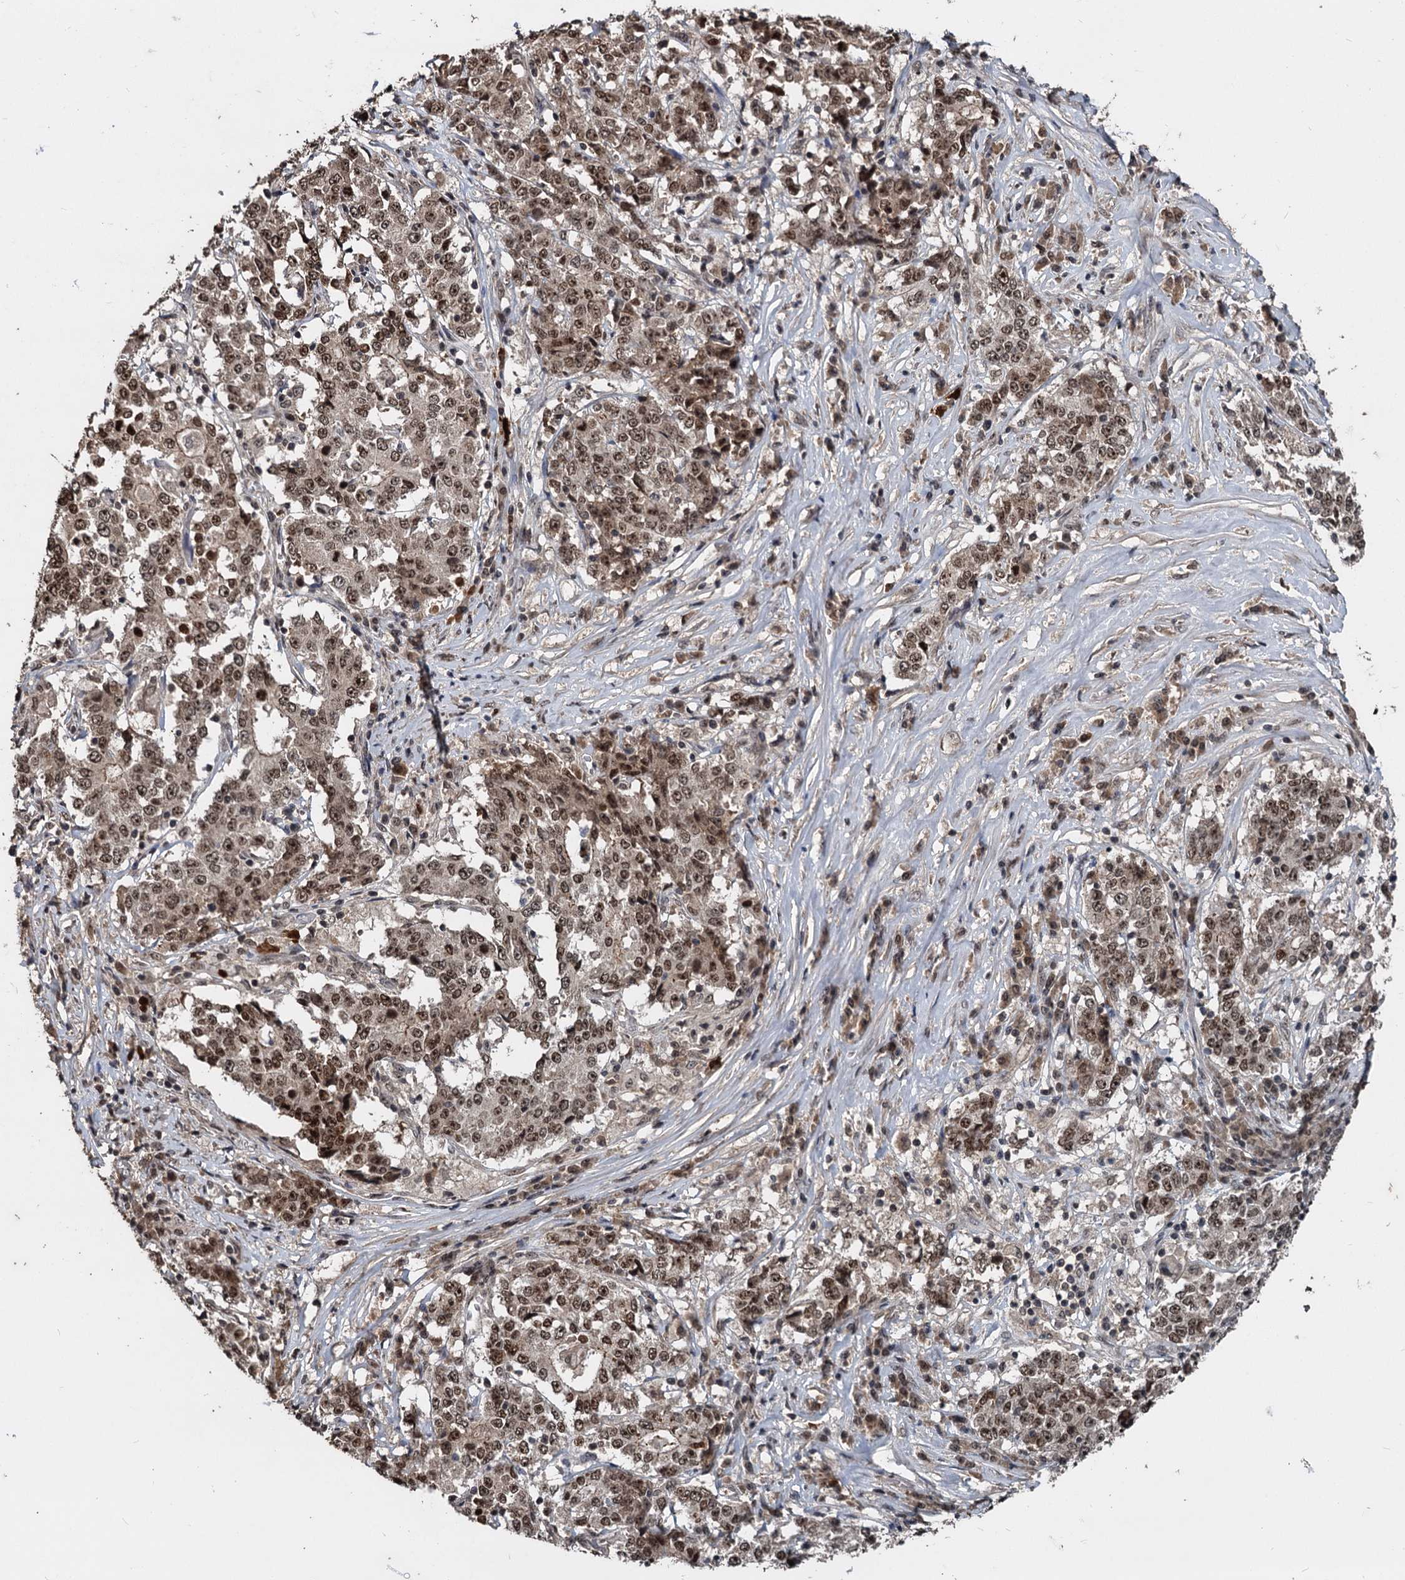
{"staining": {"intensity": "moderate", "quantity": ">75%", "location": "nuclear"}, "tissue": "stomach cancer", "cell_type": "Tumor cells", "image_type": "cancer", "snomed": [{"axis": "morphology", "description": "Adenocarcinoma, NOS"}, {"axis": "topography", "description": "Stomach"}], "caption": "High-magnification brightfield microscopy of adenocarcinoma (stomach) stained with DAB (brown) and counterstained with hematoxylin (blue). tumor cells exhibit moderate nuclear staining is identified in approximately>75% of cells.", "gene": "FAM216B", "patient": {"sex": "male", "age": 59}}